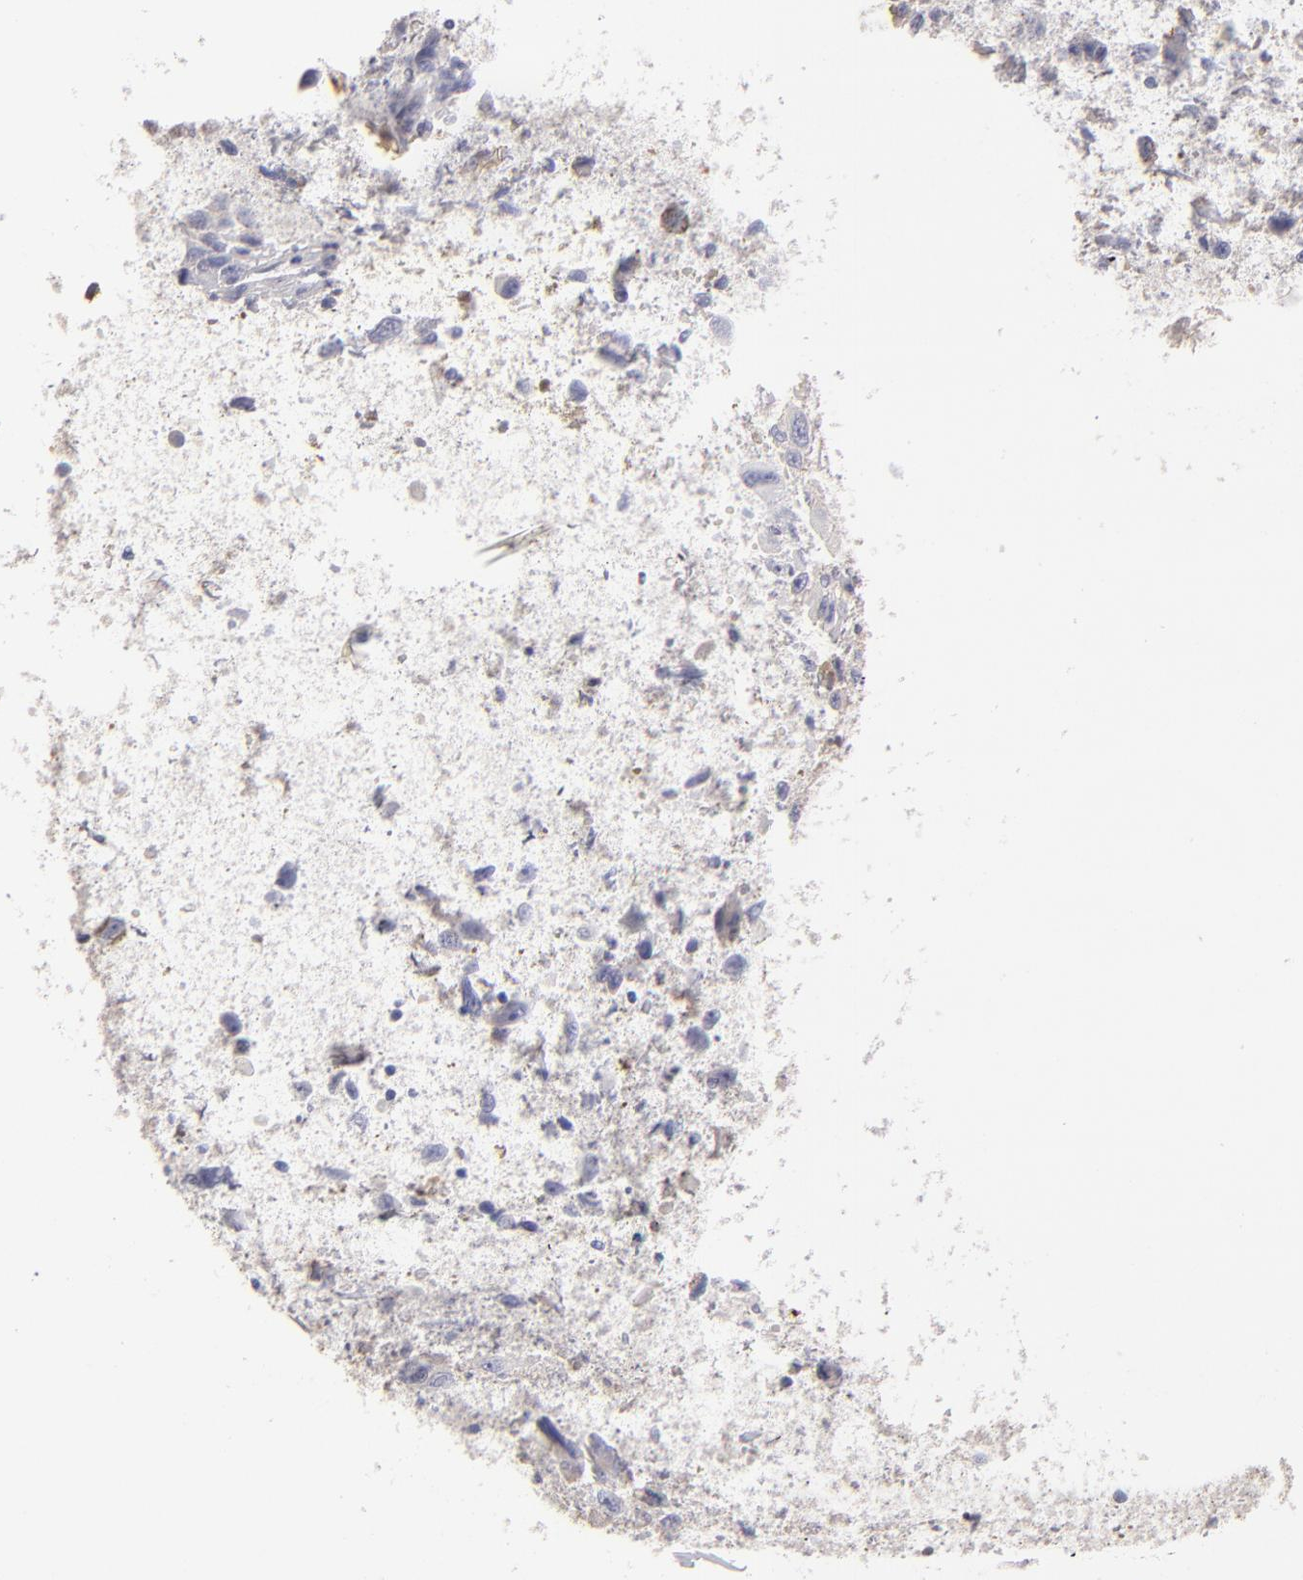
{"staining": {"intensity": "negative", "quantity": "none", "location": "none"}, "tissue": "skin cancer", "cell_type": "Tumor cells", "image_type": "cancer", "snomed": [{"axis": "morphology", "description": "Squamous cell carcinoma, NOS"}, {"axis": "topography", "description": "Skin"}], "caption": "IHC histopathology image of human squamous cell carcinoma (skin) stained for a protein (brown), which exhibits no positivity in tumor cells. Brightfield microscopy of immunohistochemistry (IHC) stained with DAB (brown) and hematoxylin (blue), captured at high magnification.", "gene": "ABCC4", "patient": {"sex": "male", "age": 24}}